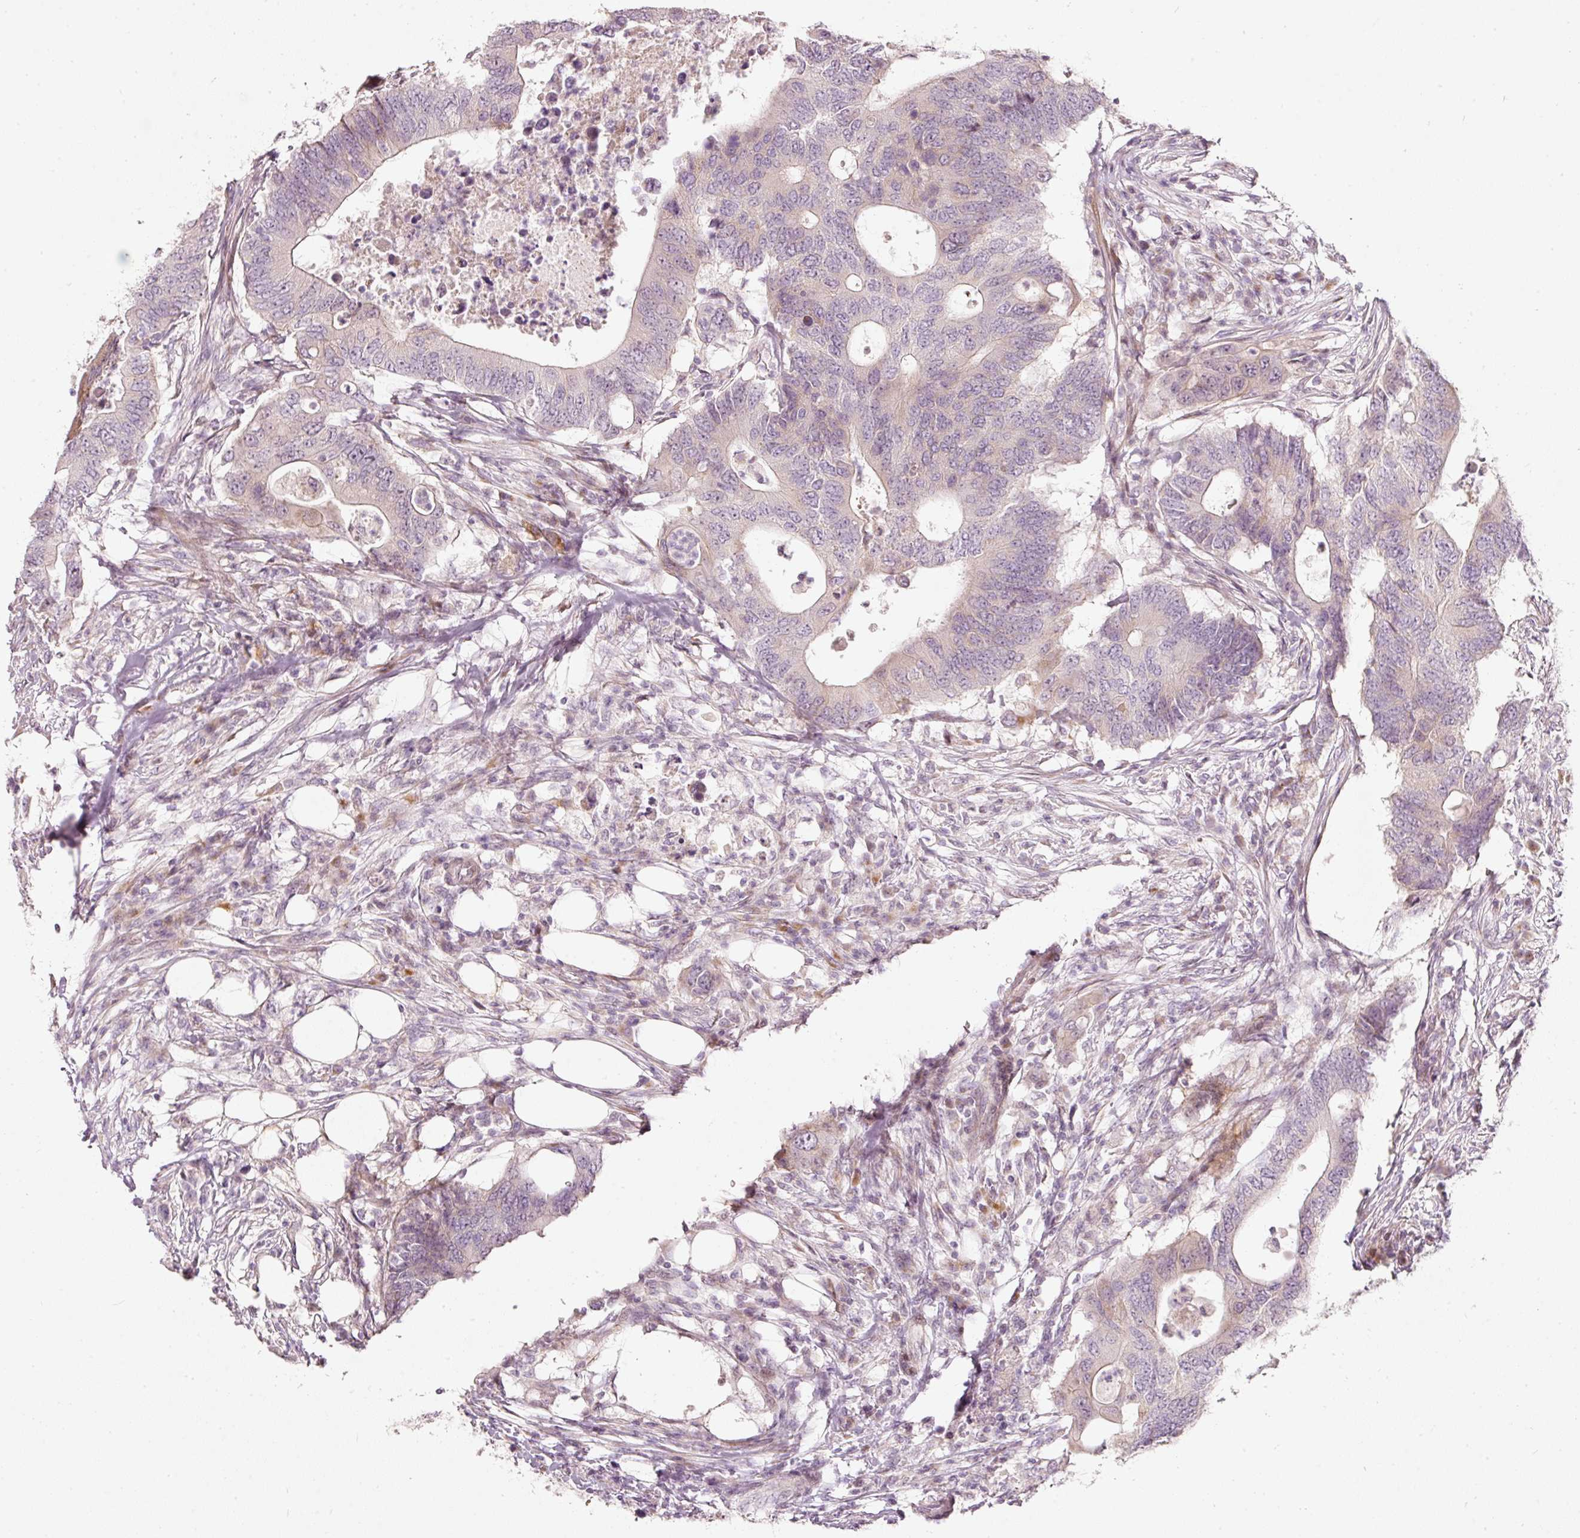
{"staining": {"intensity": "negative", "quantity": "none", "location": "none"}, "tissue": "colorectal cancer", "cell_type": "Tumor cells", "image_type": "cancer", "snomed": [{"axis": "morphology", "description": "Adenocarcinoma, NOS"}, {"axis": "topography", "description": "Colon"}], "caption": "Adenocarcinoma (colorectal) was stained to show a protein in brown. There is no significant staining in tumor cells.", "gene": "SLC20A1", "patient": {"sex": "male", "age": 71}}